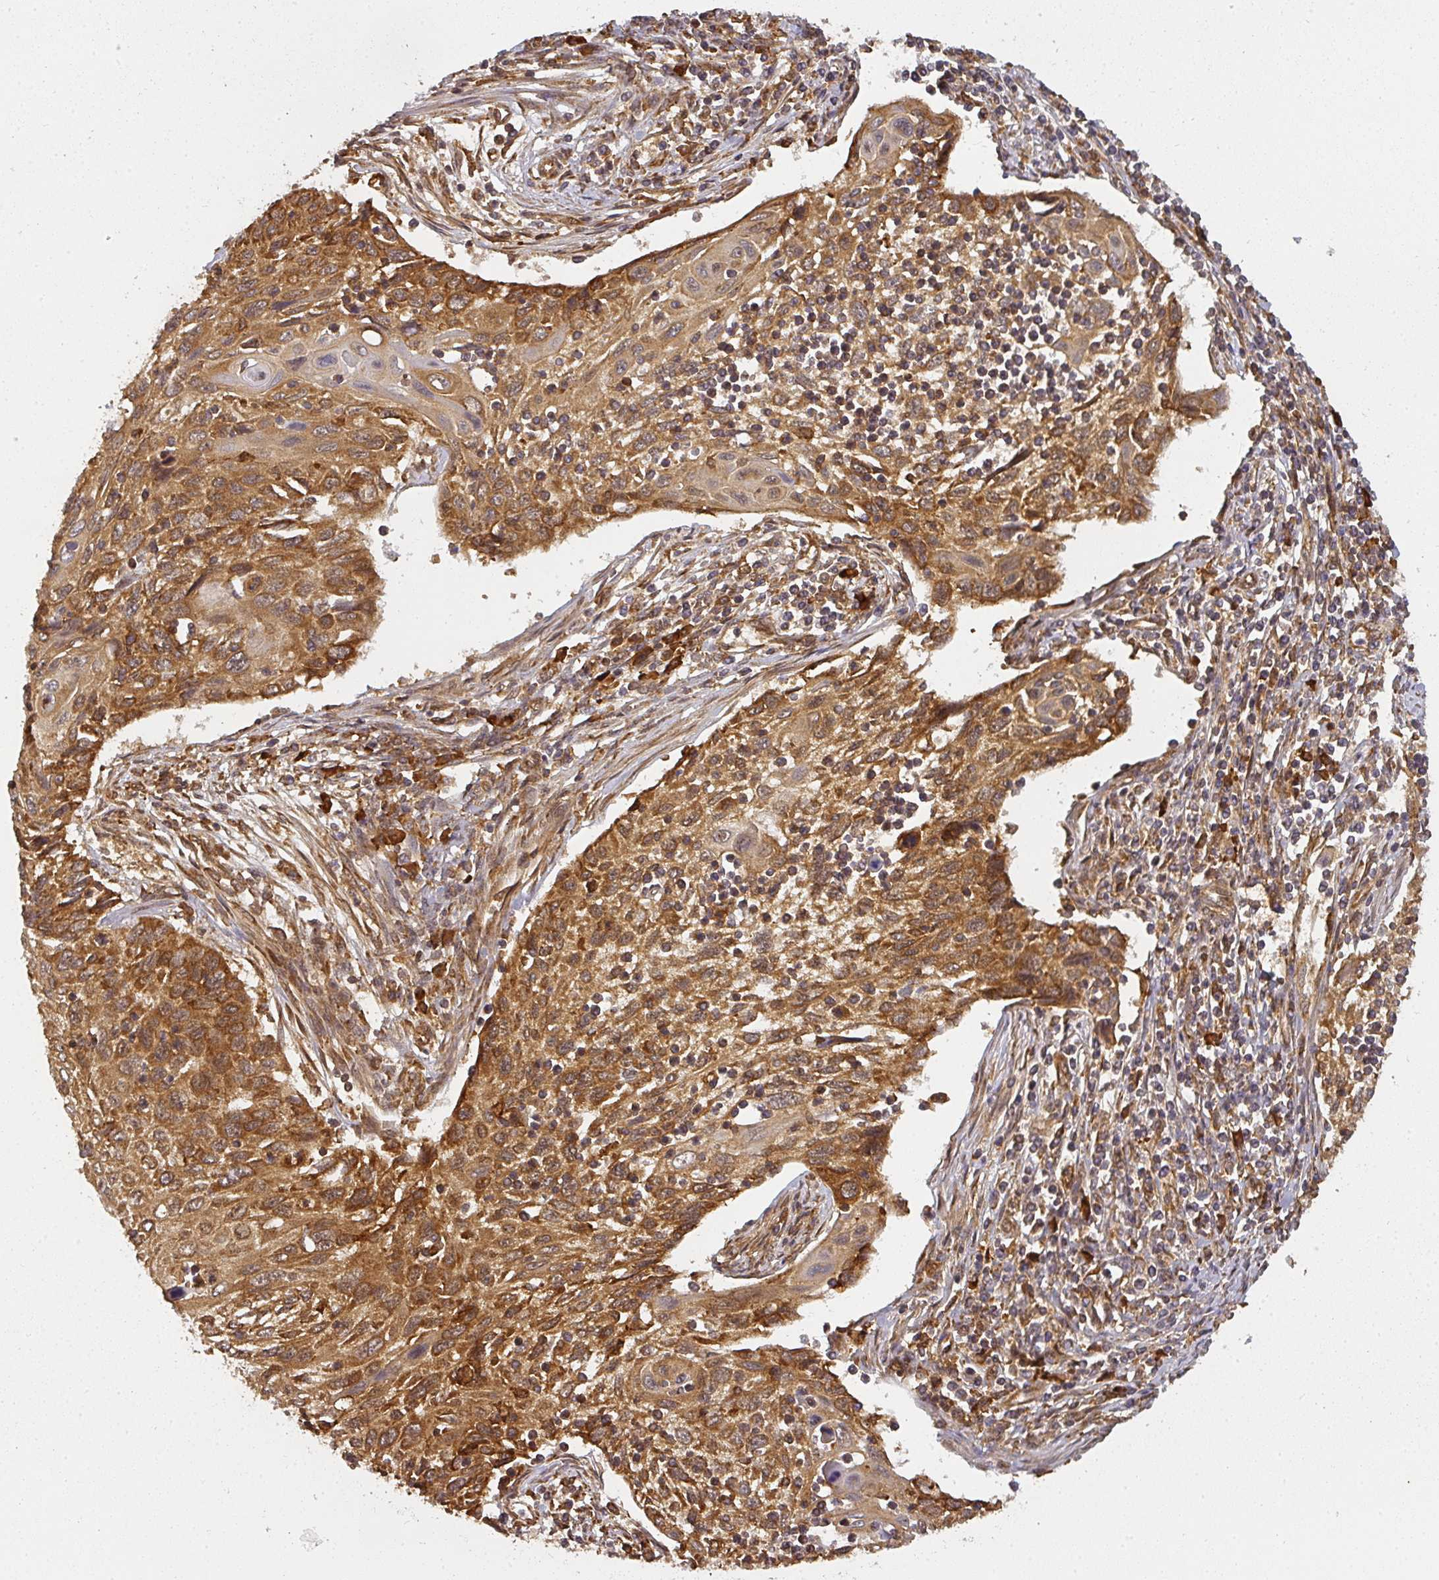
{"staining": {"intensity": "moderate", "quantity": ">75%", "location": "cytoplasmic/membranous"}, "tissue": "cervical cancer", "cell_type": "Tumor cells", "image_type": "cancer", "snomed": [{"axis": "morphology", "description": "Squamous cell carcinoma, NOS"}, {"axis": "topography", "description": "Cervix"}], "caption": "A brown stain highlights moderate cytoplasmic/membranous staining of a protein in cervical cancer tumor cells.", "gene": "PPP6R3", "patient": {"sex": "female", "age": 70}}